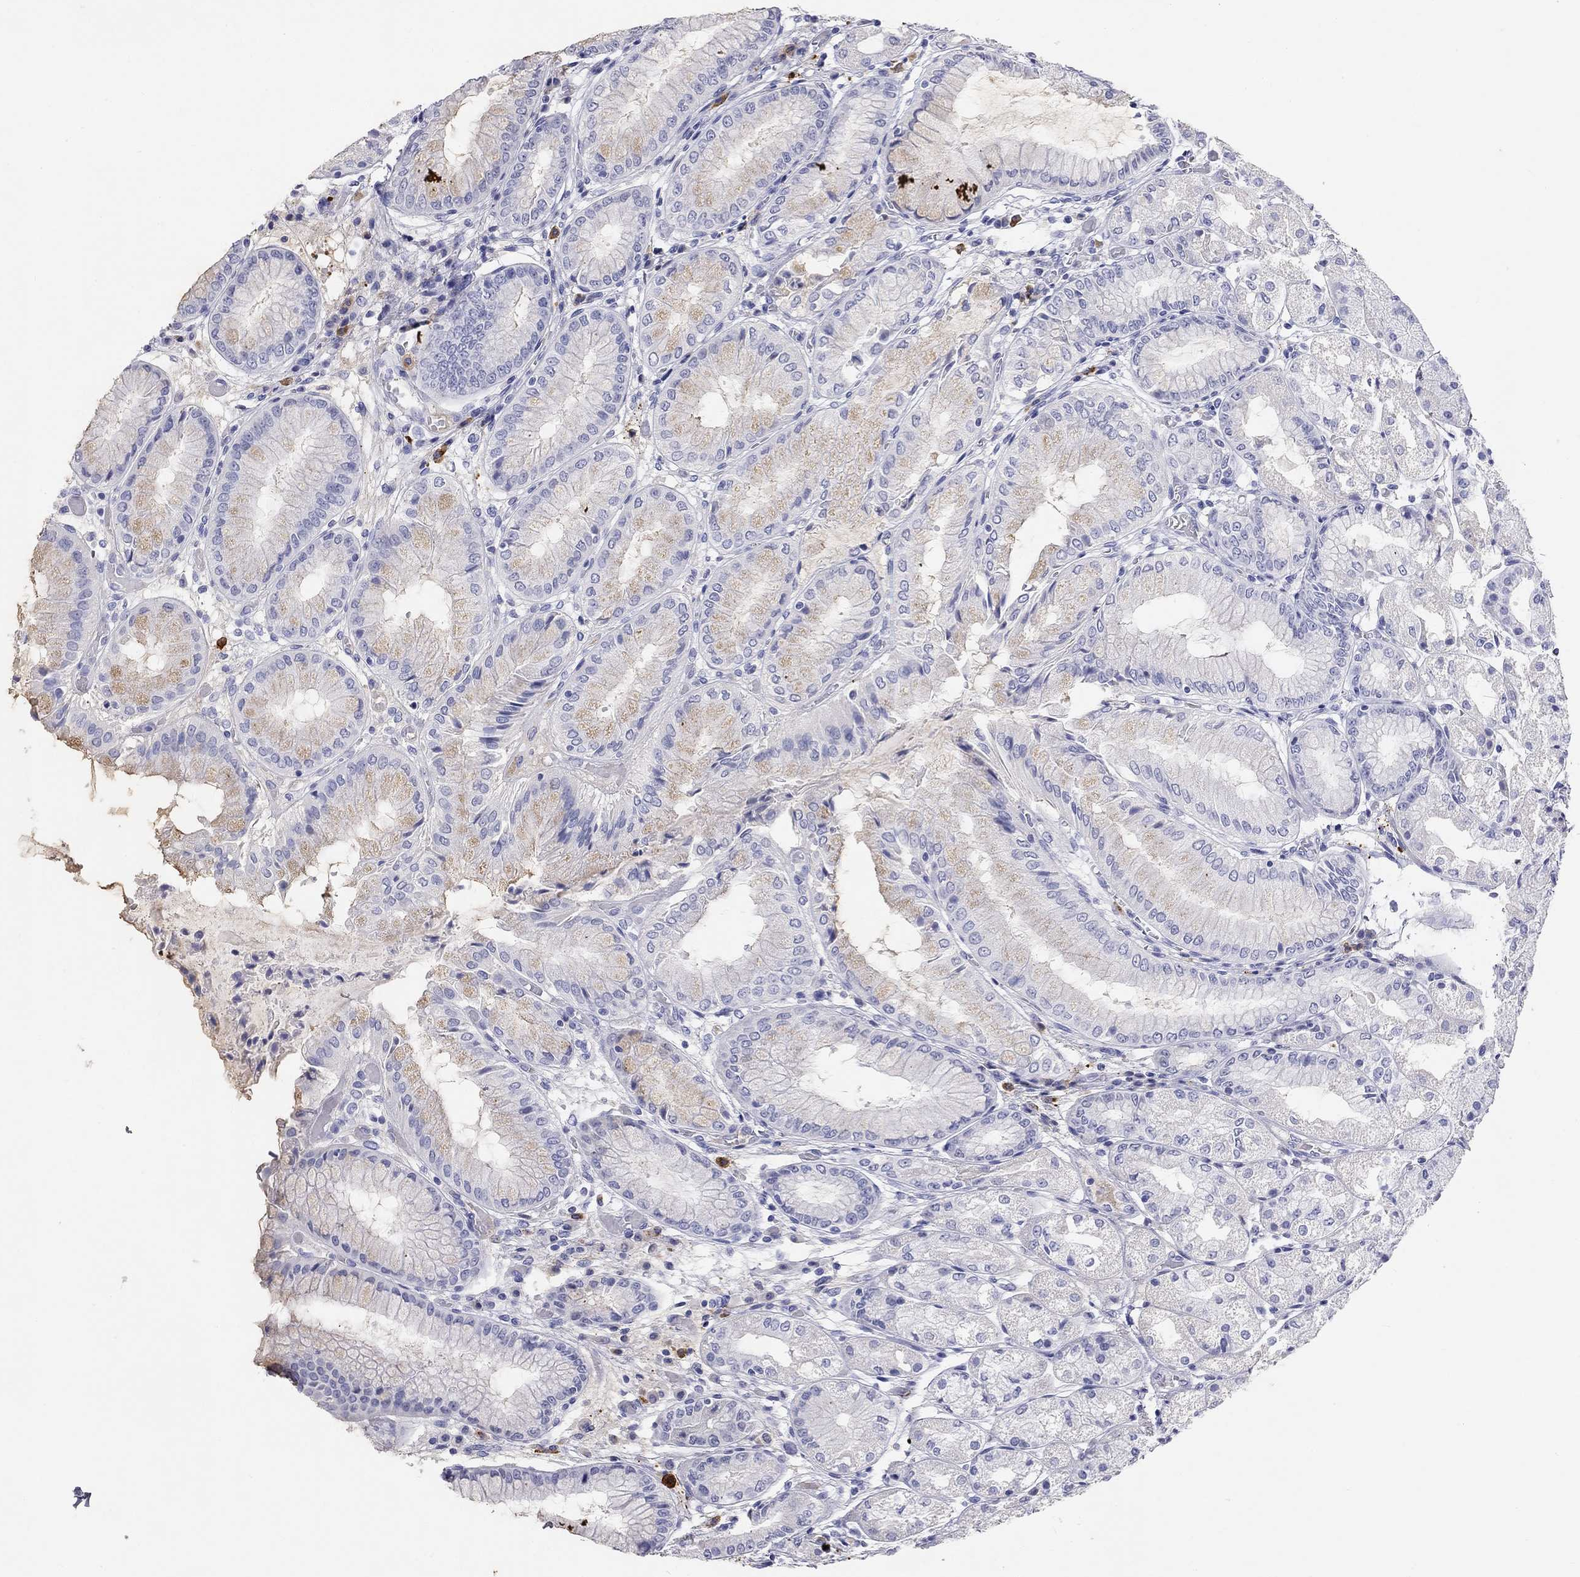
{"staining": {"intensity": "negative", "quantity": "none", "location": "none"}, "tissue": "stomach", "cell_type": "Glandular cells", "image_type": "normal", "snomed": [{"axis": "morphology", "description": "Normal tissue, NOS"}, {"axis": "topography", "description": "Stomach, upper"}], "caption": "DAB immunohistochemical staining of benign stomach displays no significant expression in glandular cells. Brightfield microscopy of IHC stained with DAB (brown) and hematoxylin (blue), captured at high magnification.", "gene": "PHOX2B", "patient": {"sex": "male", "age": 72}}